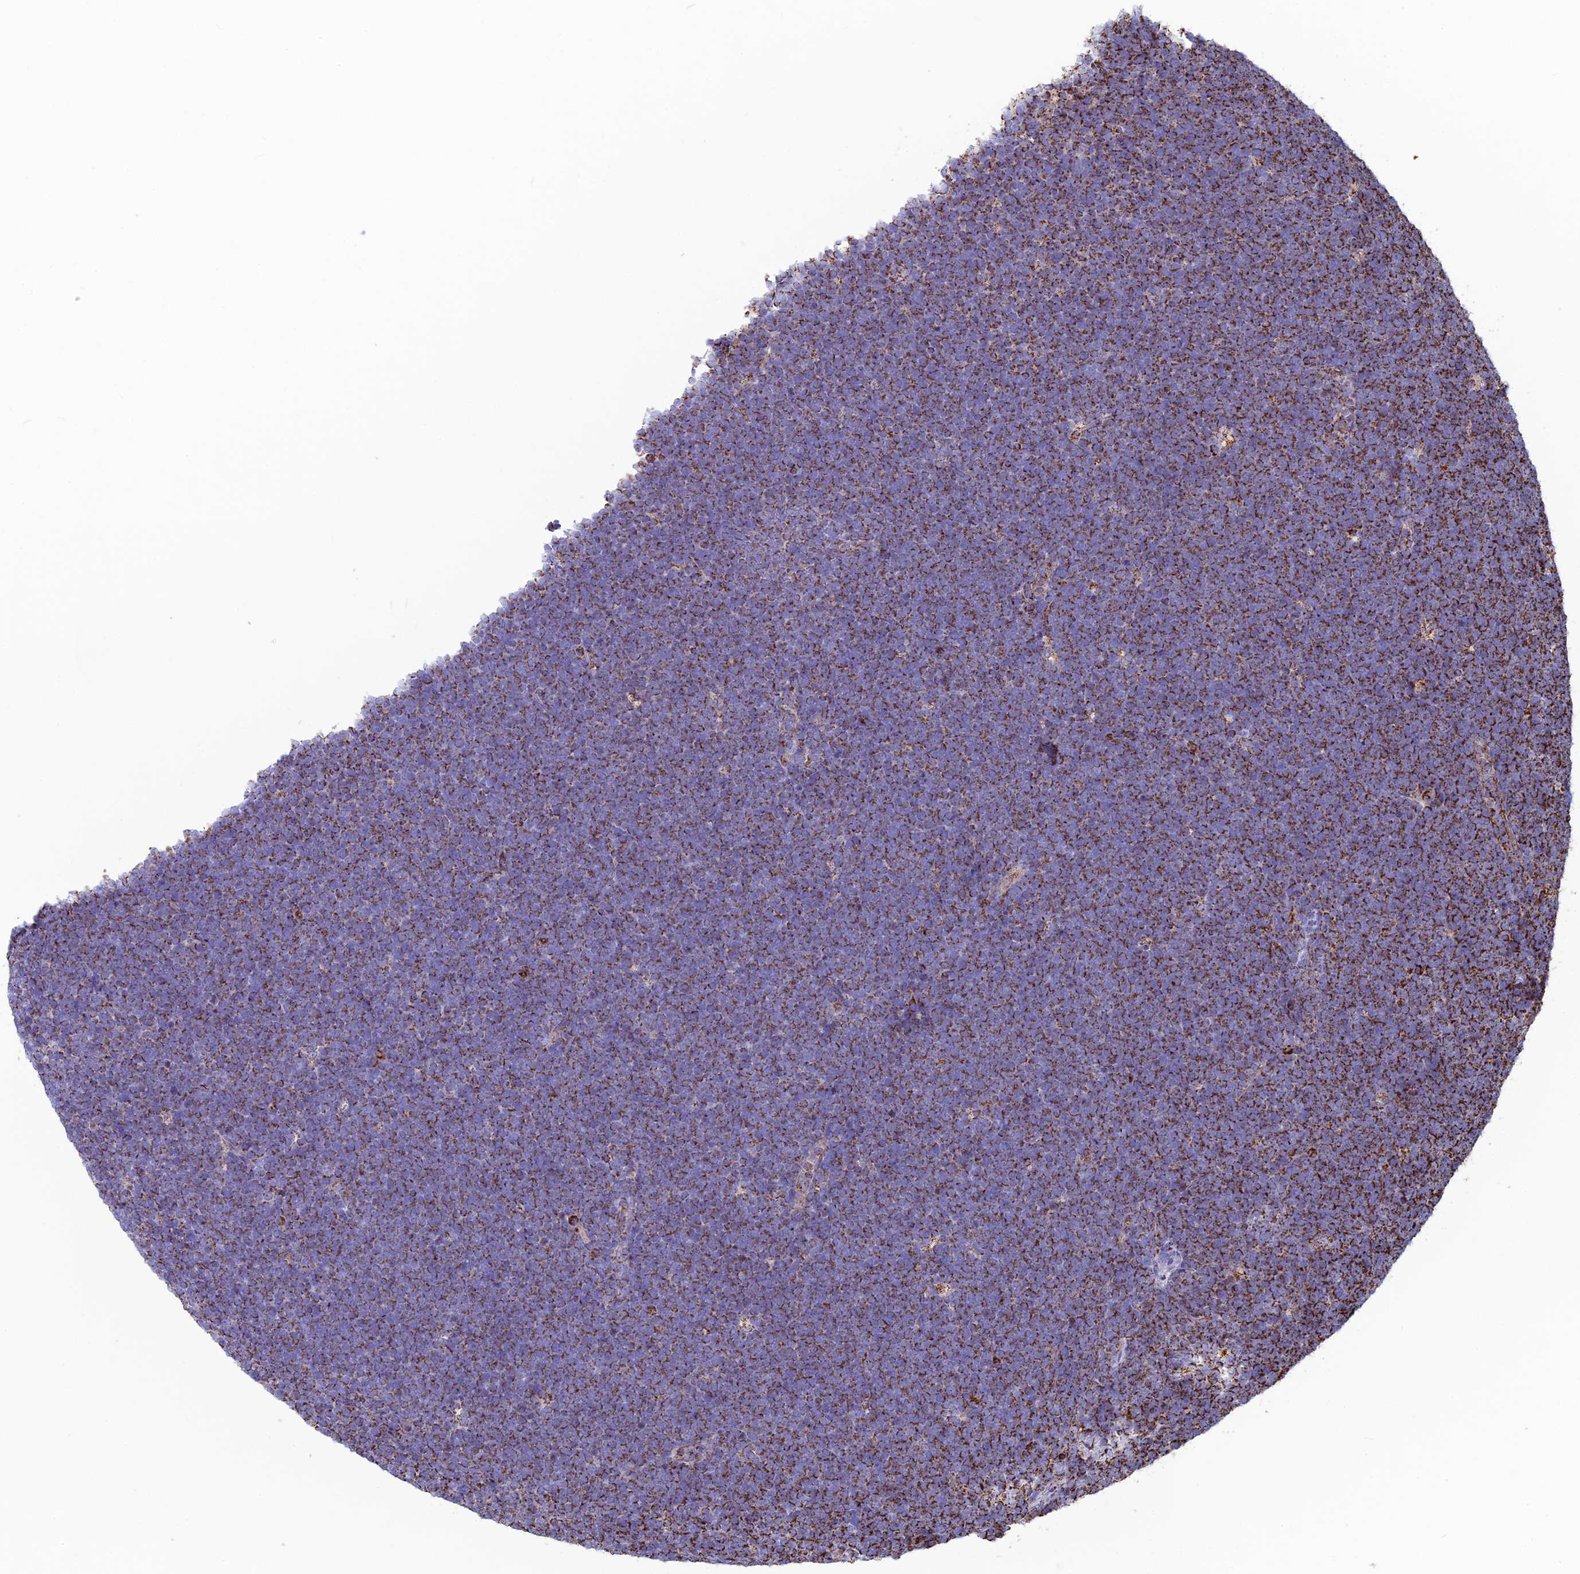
{"staining": {"intensity": "moderate", "quantity": ">75%", "location": "cytoplasmic/membranous"}, "tissue": "lymphoma", "cell_type": "Tumor cells", "image_type": "cancer", "snomed": [{"axis": "morphology", "description": "Malignant lymphoma, non-Hodgkin's type, High grade"}, {"axis": "topography", "description": "Lymph node"}], "caption": "Protein staining of high-grade malignant lymphoma, non-Hodgkin's type tissue displays moderate cytoplasmic/membranous expression in approximately >75% of tumor cells. (brown staining indicates protein expression, while blue staining denotes nuclei).", "gene": "CS", "patient": {"sex": "male", "age": 13}}